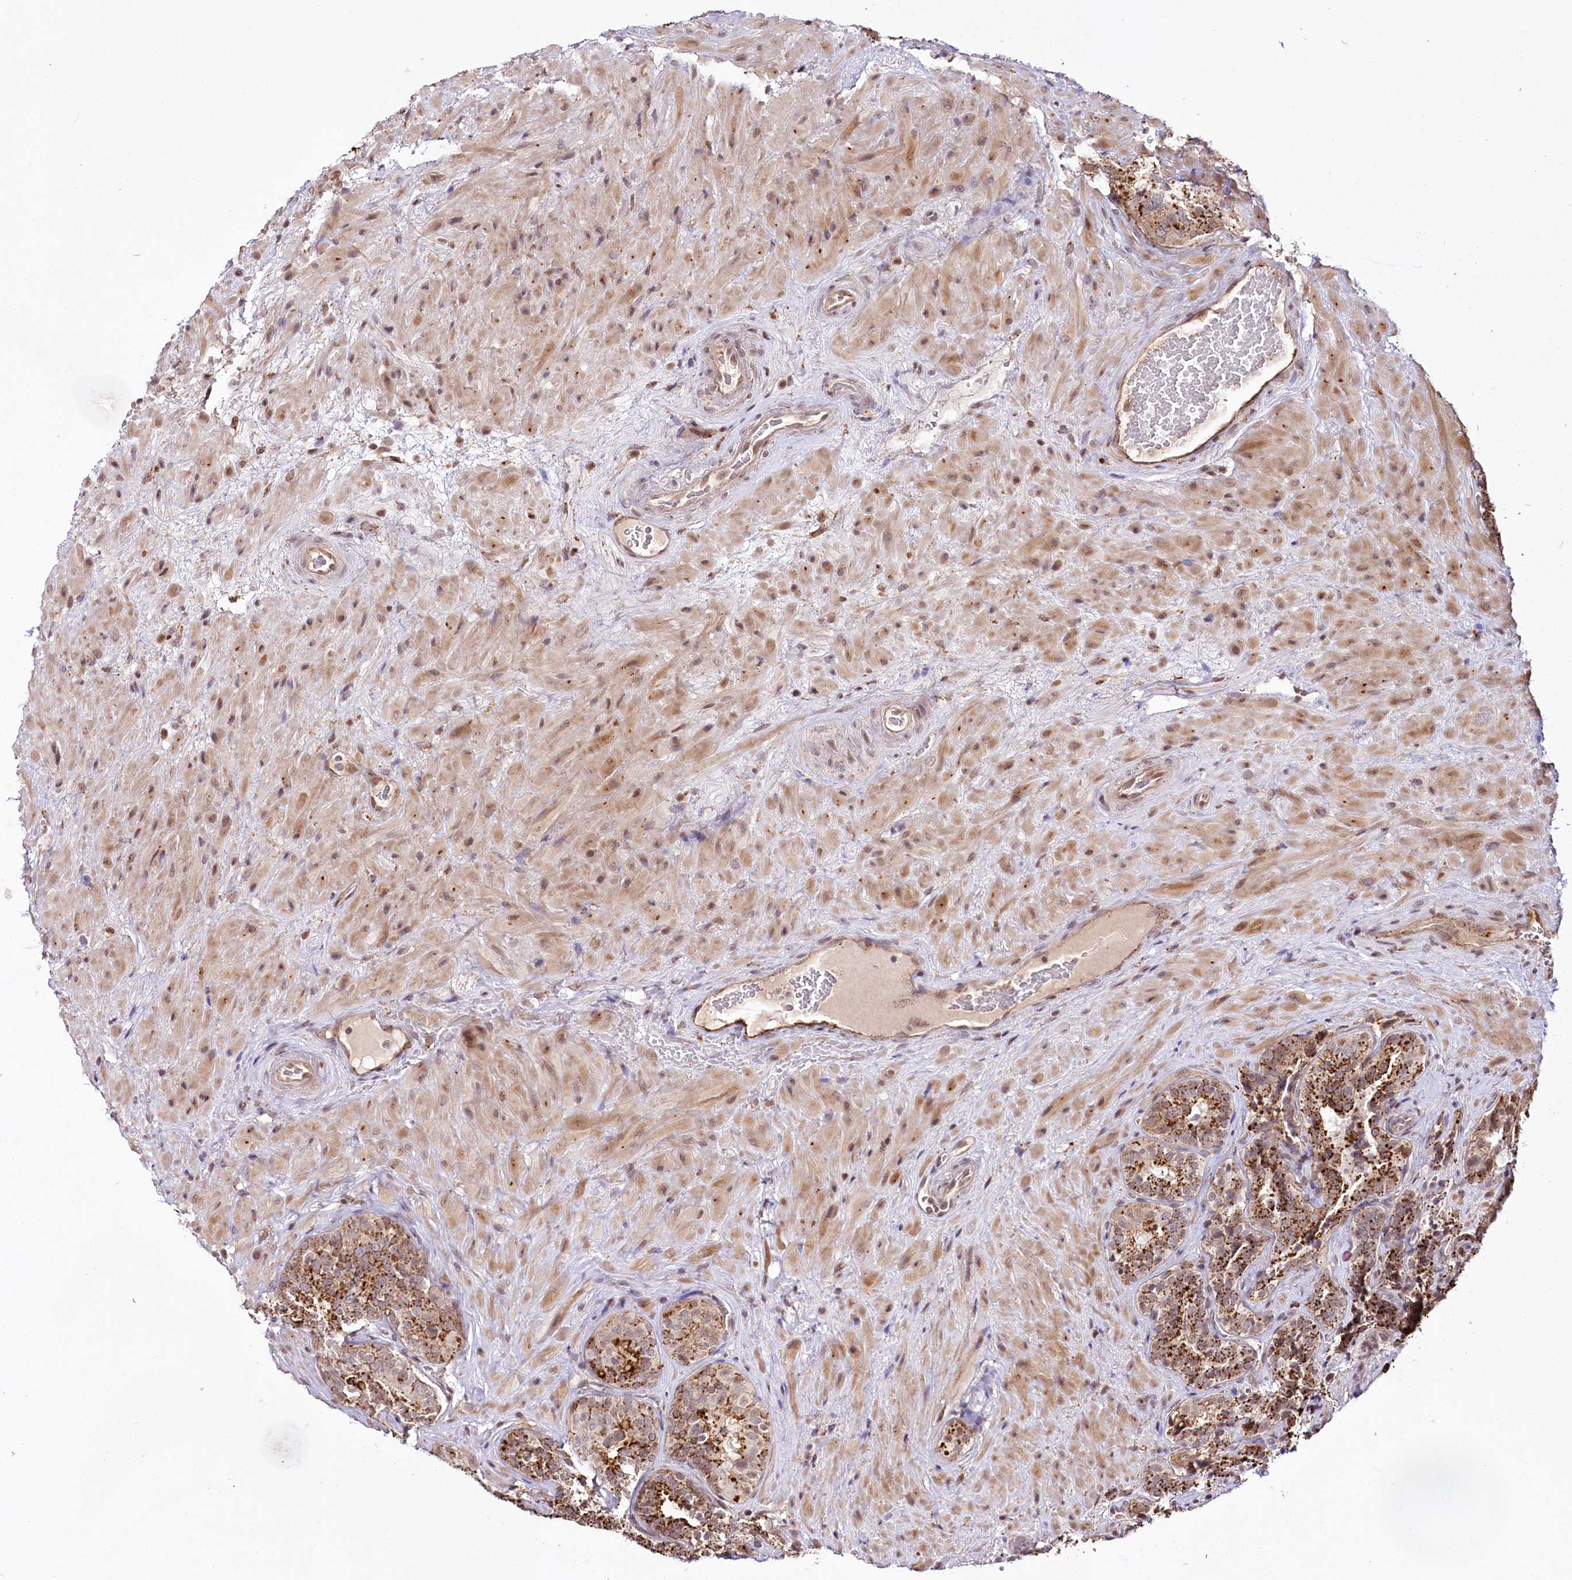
{"staining": {"intensity": "strong", "quantity": "25%-75%", "location": "cytoplasmic/membranous"}, "tissue": "seminal vesicle", "cell_type": "Glandular cells", "image_type": "normal", "snomed": [{"axis": "morphology", "description": "Normal tissue, NOS"}, {"axis": "topography", "description": "Seminal veicle"}, {"axis": "topography", "description": "Peripheral nerve tissue"}], "caption": "Immunohistochemical staining of benign seminal vesicle displays 25%-75% levels of strong cytoplasmic/membranous protein staining in approximately 25%-75% of glandular cells. The staining is performed using DAB brown chromogen to label protein expression. The nuclei are counter-stained blue using hematoxylin.", "gene": "HOXC8", "patient": {"sex": "male", "age": 67}}